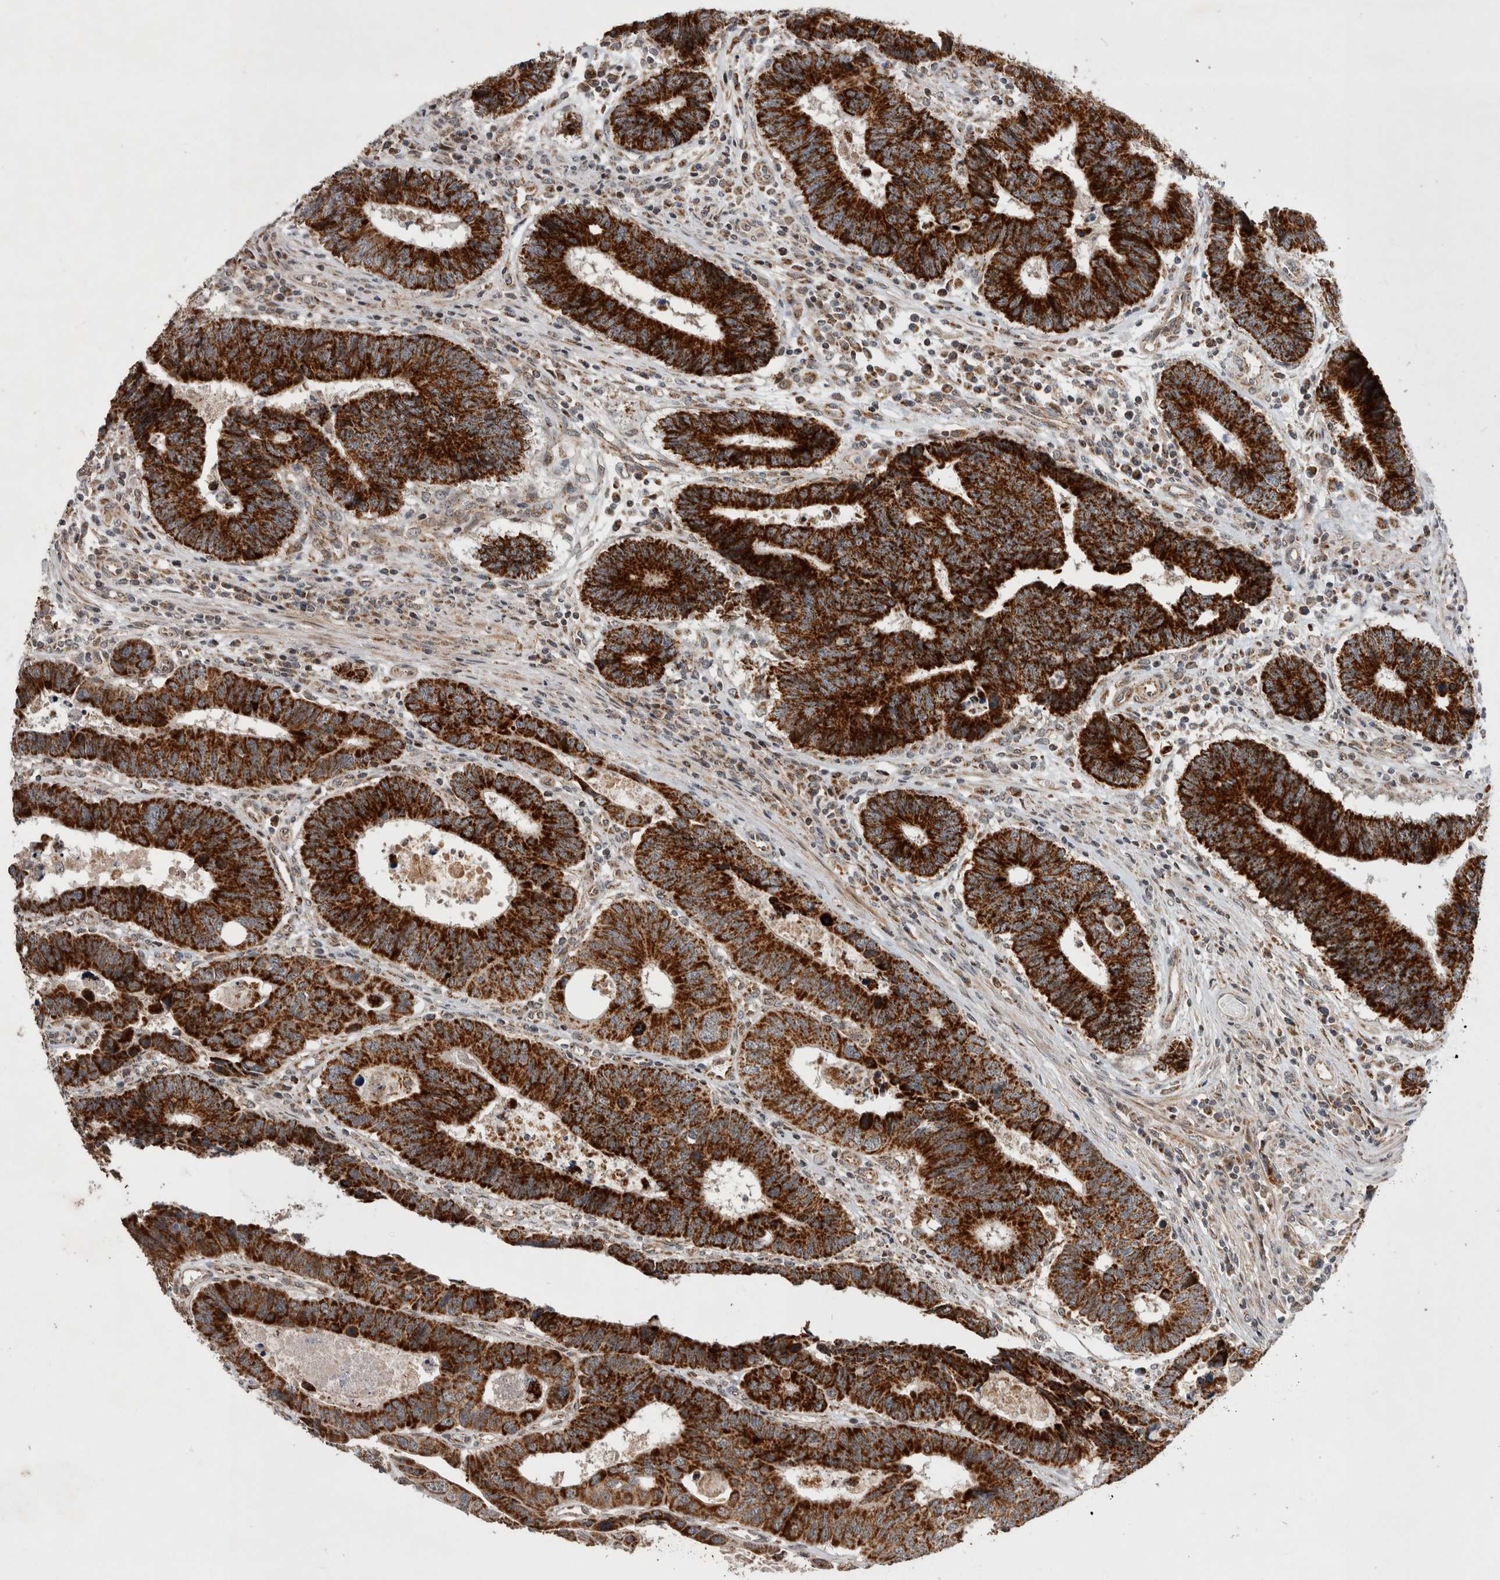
{"staining": {"intensity": "strong", "quantity": ">75%", "location": "cytoplasmic/membranous"}, "tissue": "colorectal cancer", "cell_type": "Tumor cells", "image_type": "cancer", "snomed": [{"axis": "morphology", "description": "Adenocarcinoma, NOS"}, {"axis": "topography", "description": "Rectum"}], "caption": "Immunohistochemical staining of human colorectal adenocarcinoma reveals high levels of strong cytoplasmic/membranous protein positivity in approximately >75% of tumor cells.", "gene": "MRPL37", "patient": {"sex": "male", "age": 84}}